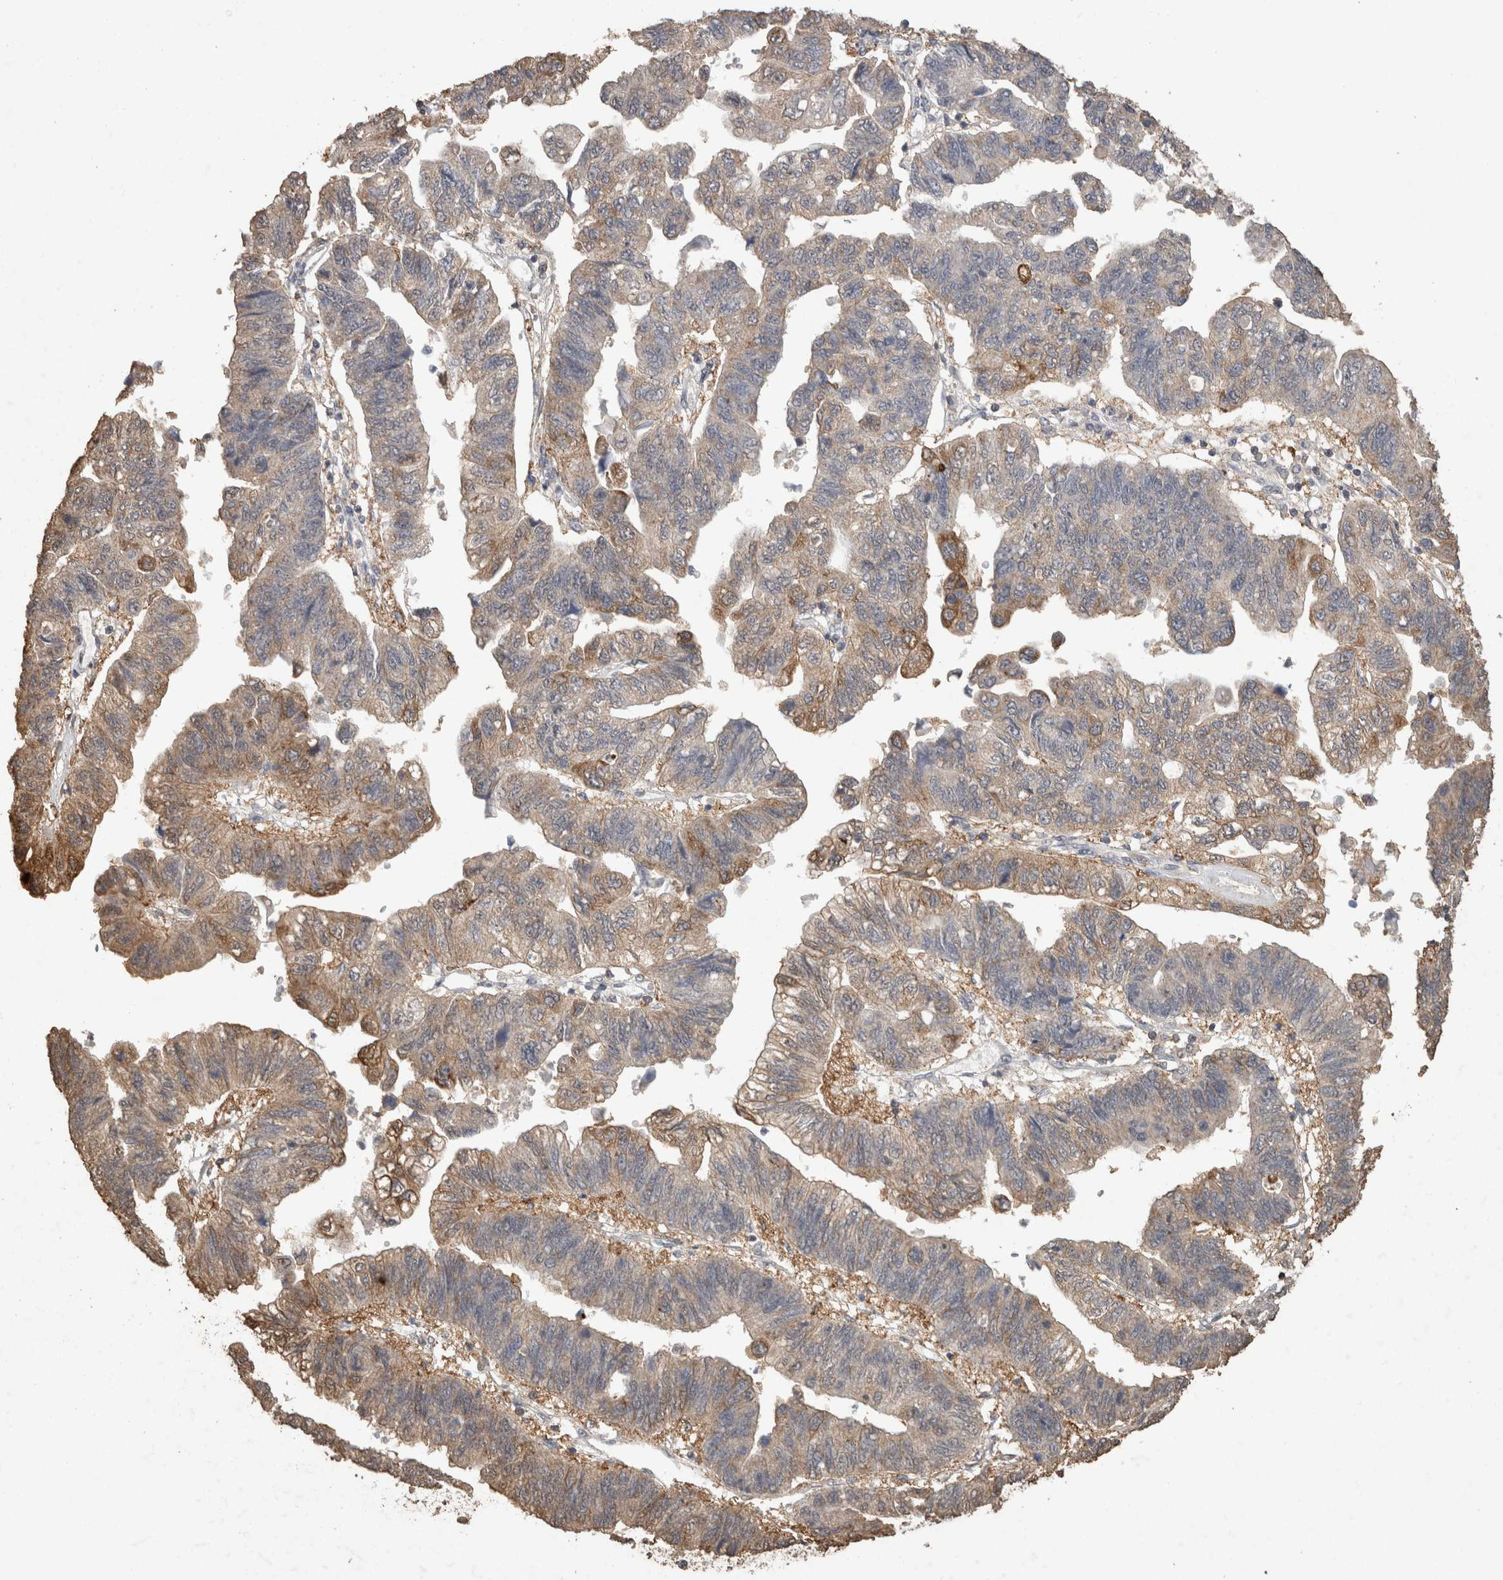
{"staining": {"intensity": "moderate", "quantity": "<25%", "location": "cytoplasmic/membranous"}, "tissue": "stomach cancer", "cell_type": "Tumor cells", "image_type": "cancer", "snomed": [{"axis": "morphology", "description": "Adenocarcinoma, NOS"}, {"axis": "topography", "description": "Stomach"}], "caption": "Protein expression analysis of human stomach adenocarcinoma reveals moderate cytoplasmic/membranous positivity in about <25% of tumor cells.", "gene": "CX3CL1", "patient": {"sex": "male", "age": 59}}